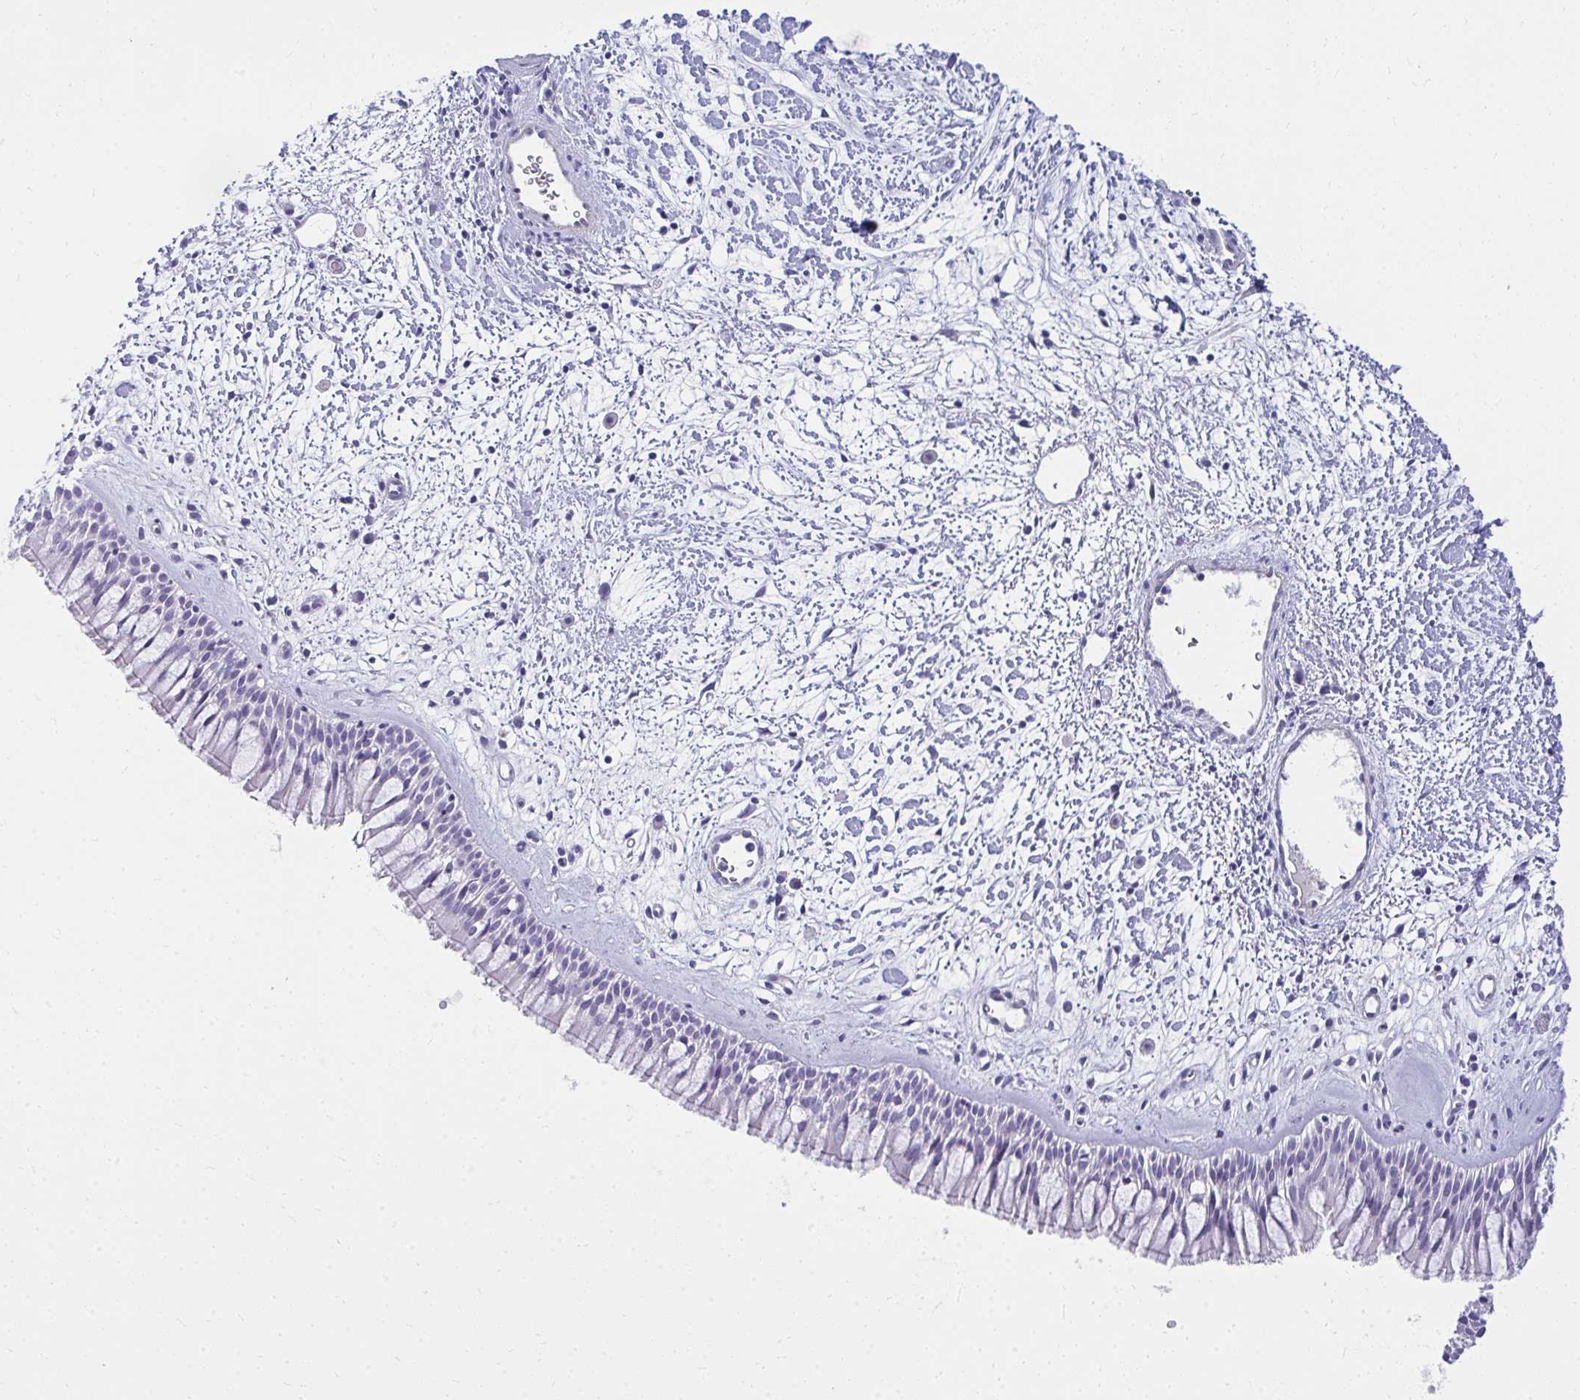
{"staining": {"intensity": "negative", "quantity": "none", "location": "none"}, "tissue": "nasopharynx", "cell_type": "Respiratory epithelial cells", "image_type": "normal", "snomed": [{"axis": "morphology", "description": "Normal tissue, NOS"}, {"axis": "topography", "description": "Nasopharynx"}], "caption": "Photomicrograph shows no significant protein expression in respiratory epithelial cells of benign nasopharynx. Brightfield microscopy of immunohistochemistry stained with DAB (3,3'-diaminobenzidine) (brown) and hematoxylin (blue), captured at high magnification.", "gene": "LRRC36", "patient": {"sex": "male", "age": 65}}